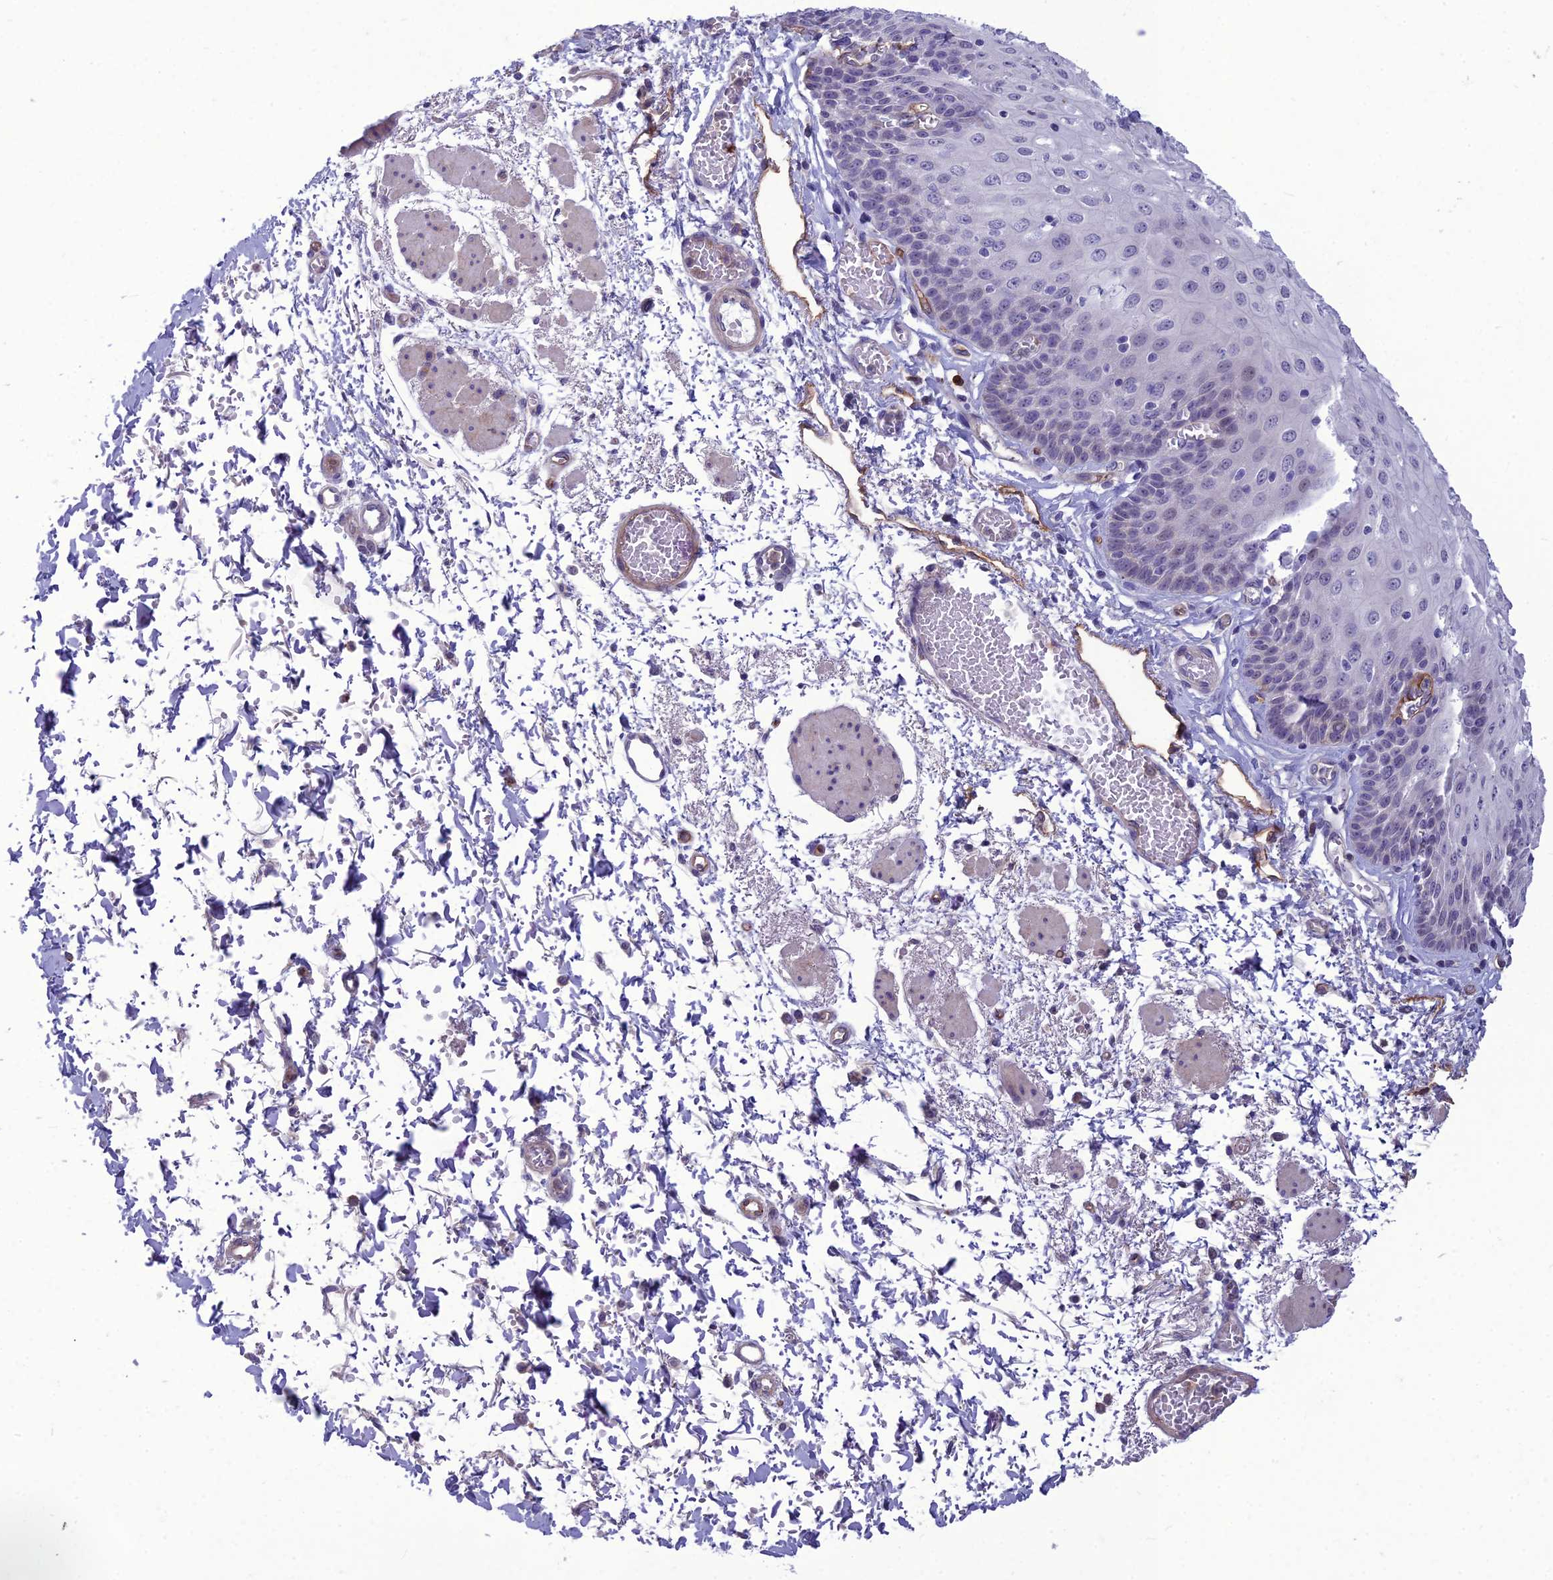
{"staining": {"intensity": "negative", "quantity": "none", "location": "none"}, "tissue": "esophagus", "cell_type": "Squamous epithelial cells", "image_type": "normal", "snomed": [{"axis": "morphology", "description": "Normal tissue, NOS"}, {"axis": "topography", "description": "Esophagus"}], "caption": "Micrograph shows no protein staining in squamous epithelial cells of benign esophagus. (IHC, brightfield microscopy, high magnification).", "gene": "BBS7", "patient": {"sex": "male", "age": 81}}